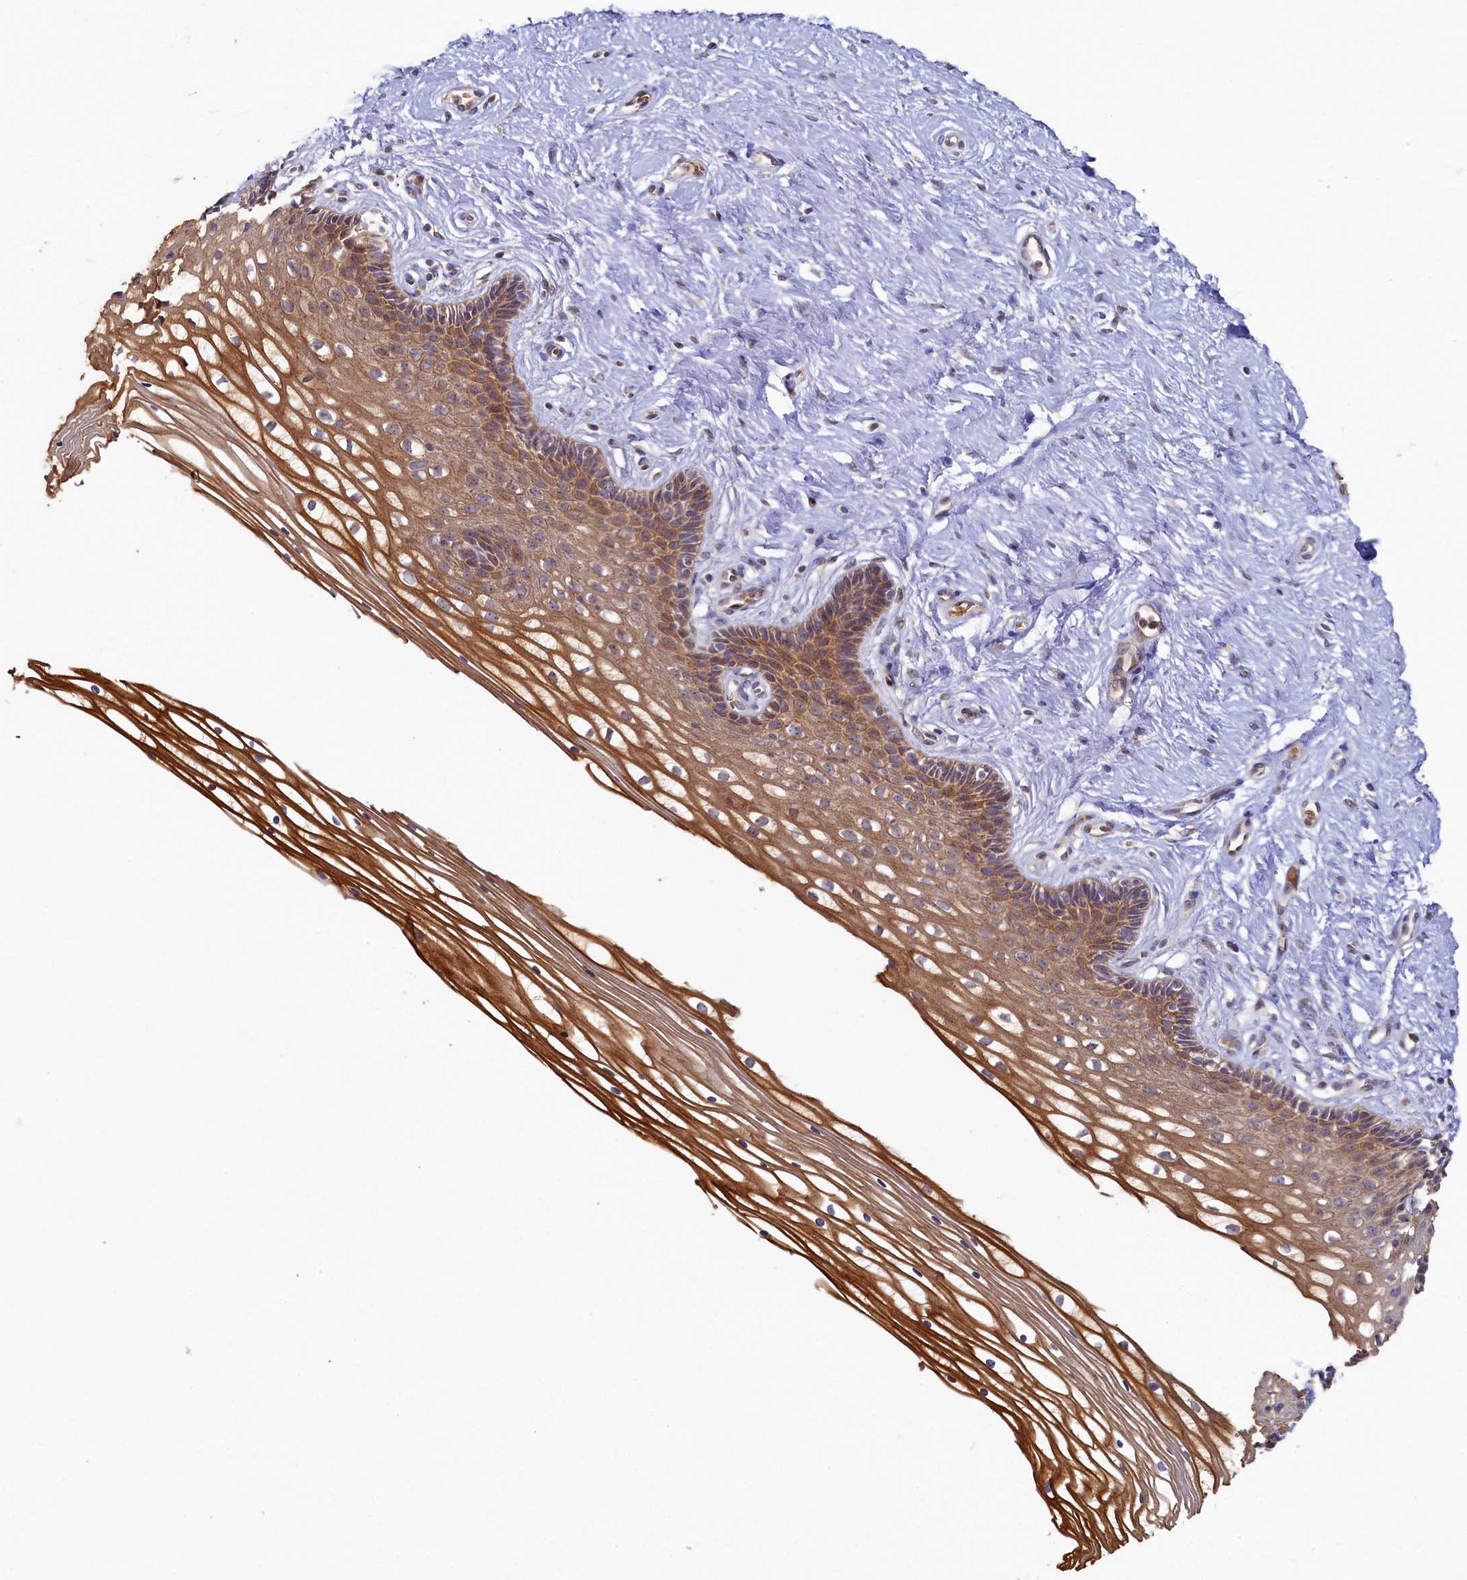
{"staining": {"intensity": "weak", "quantity": ">75%", "location": "cytoplasmic/membranous"}, "tissue": "cervix", "cell_type": "Glandular cells", "image_type": "normal", "snomed": [{"axis": "morphology", "description": "Normal tissue, NOS"}, {"axis": "topography", "description": "Cervix"}], "caption": "Benign cervix was stained to show a protein in brown. There is low levels of weak cytoplasmic/membranous staining in about >75% of glandular cells.", "gene": "CEP20", "patient": {"sex": "female", "age": 33}}